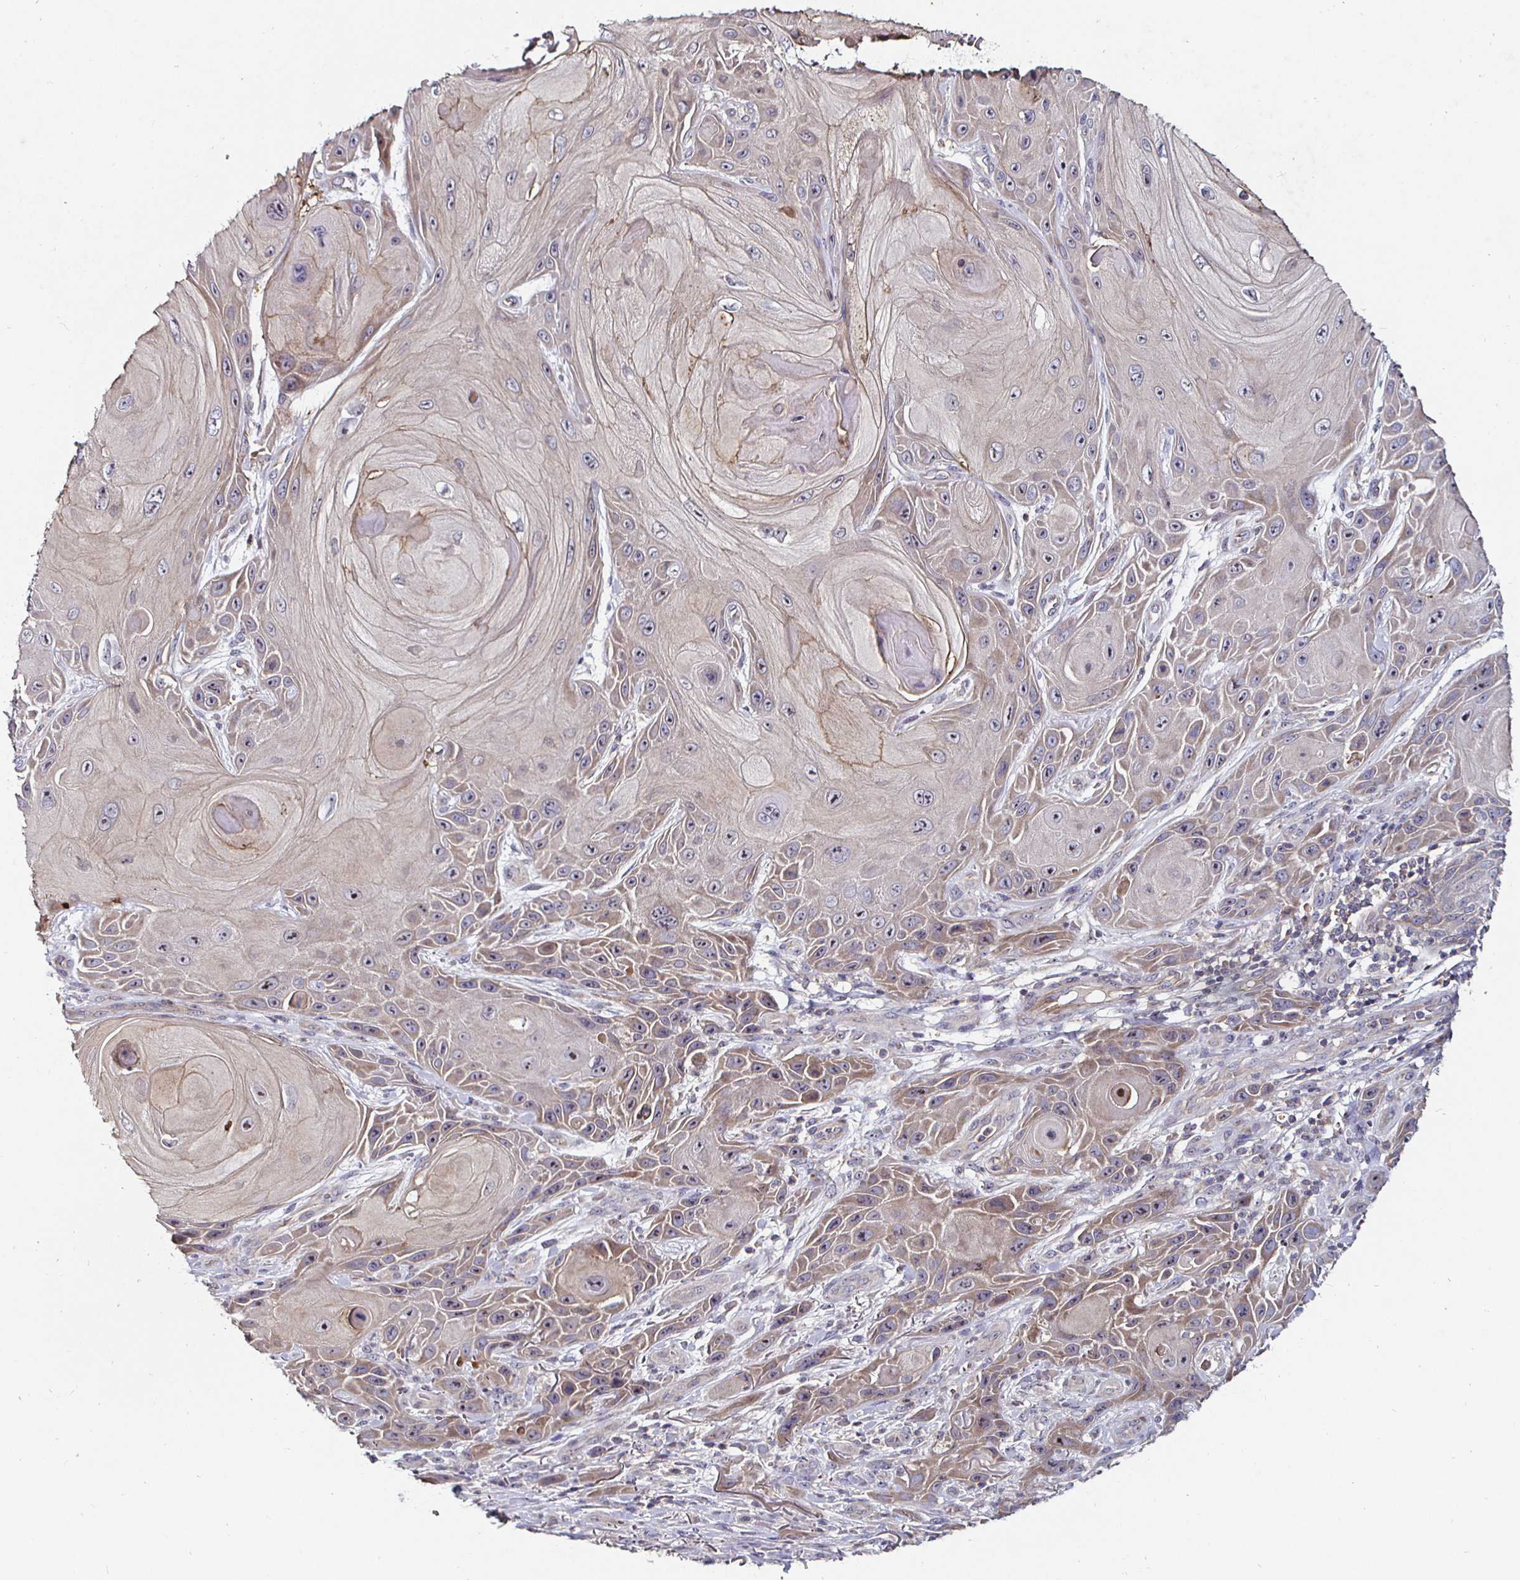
{"staining": {"intensity": "weak", "quantity": "25%-75%", "location": "cytoplasmic/membranous"}, "tissue": "skin cancer", "cell_type": "Tumor cells", "image_type": "cancer", "snomed": [{"axis": "morphology", "description": "Squamous cell carcinoma, NOS"}, {"axis": "topography", "description": "Skin"}], "caption": "A high-resolution micrograph shows IHC staining of skin cancer, which reveals weak cytoplasmic/membranous expression in about 25%-75% of tumor cells.", "gene": "NRSN1", "patient": {"sex": "female", "age": 94}}